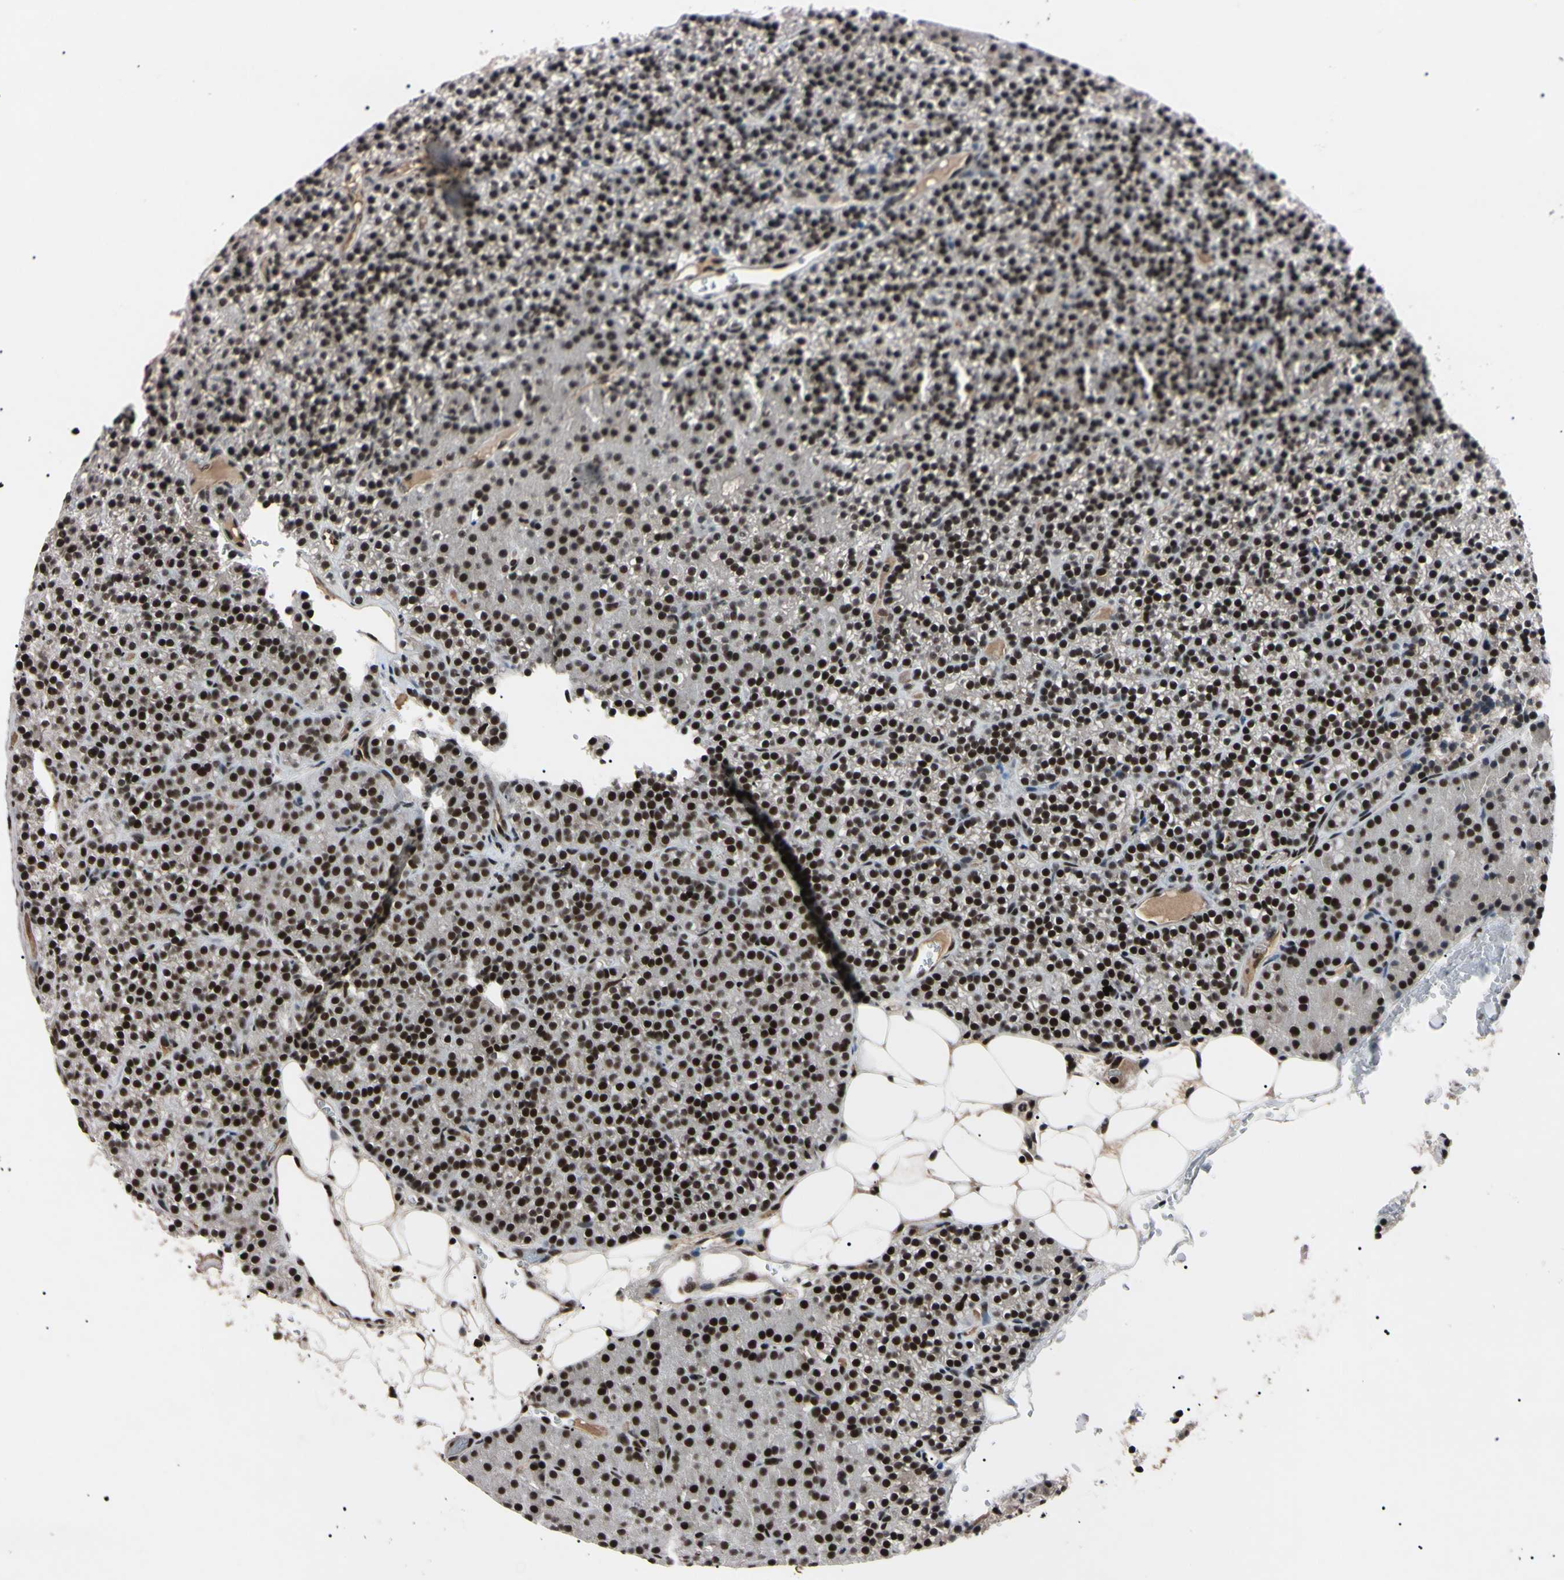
{"staining": {"intensity": "strong", "quantity": "25%-75%", "location": "nuclear"}, "tissue": "parathyroid gland", "cell_type": "Glandular cells", "image_type": "normal", "snomed": [{"axis": "morphology", "description": "Normal tissue, NOS"}, {"axis": "morphology", "description": "Hyperplasia, NOS"}, {"axis": "topography", "description": "Parathyroid gland"}], "caption": "An image showing strong nuclear expression in approximately 25%-75% of glandular cells in normal parathyroid gland, as visualized by brown immunohistochemical staining.", "gene": "YY1", "patient": {"sex": "male", "age": 44}}